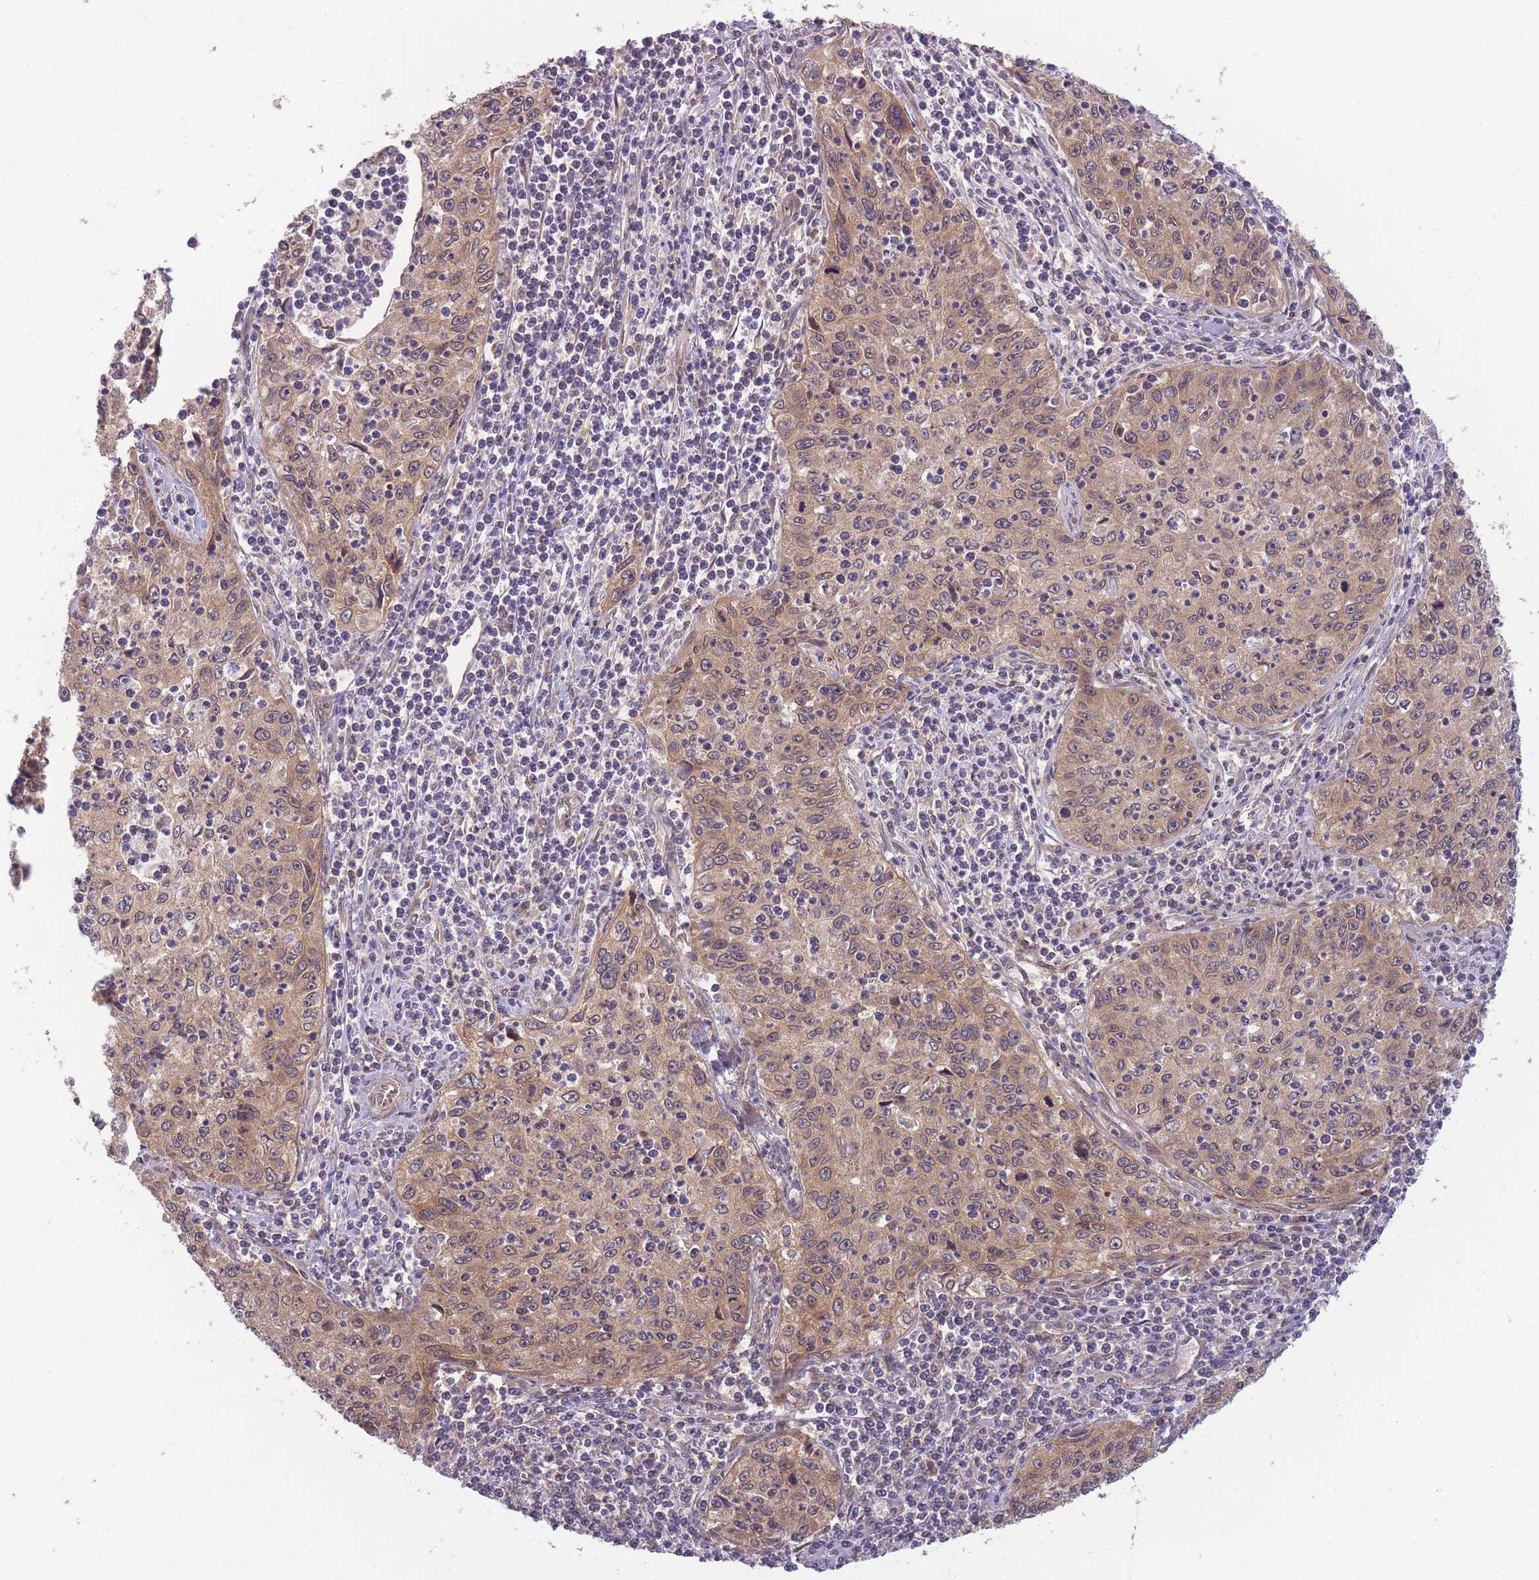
{"staining": {"intensity": "weak", "quantity": "<25%", "location": "cytoplasmic/membranous"}, "tissue": "cervical cancer", "cell_type": "Tumor cells", "image_type": "cancer", "snomed": [{"axis": "morphology", "description": "Squamous cell carcinoma, NOS"}, {"axis": "topography", "description": "Cervix"}], "caption": "The image exhibits no staining of tumor cells in cervical squamous cell carcinoma.", "gene": "PFDN6", "patient": {"sex": "female", "age": 30}}